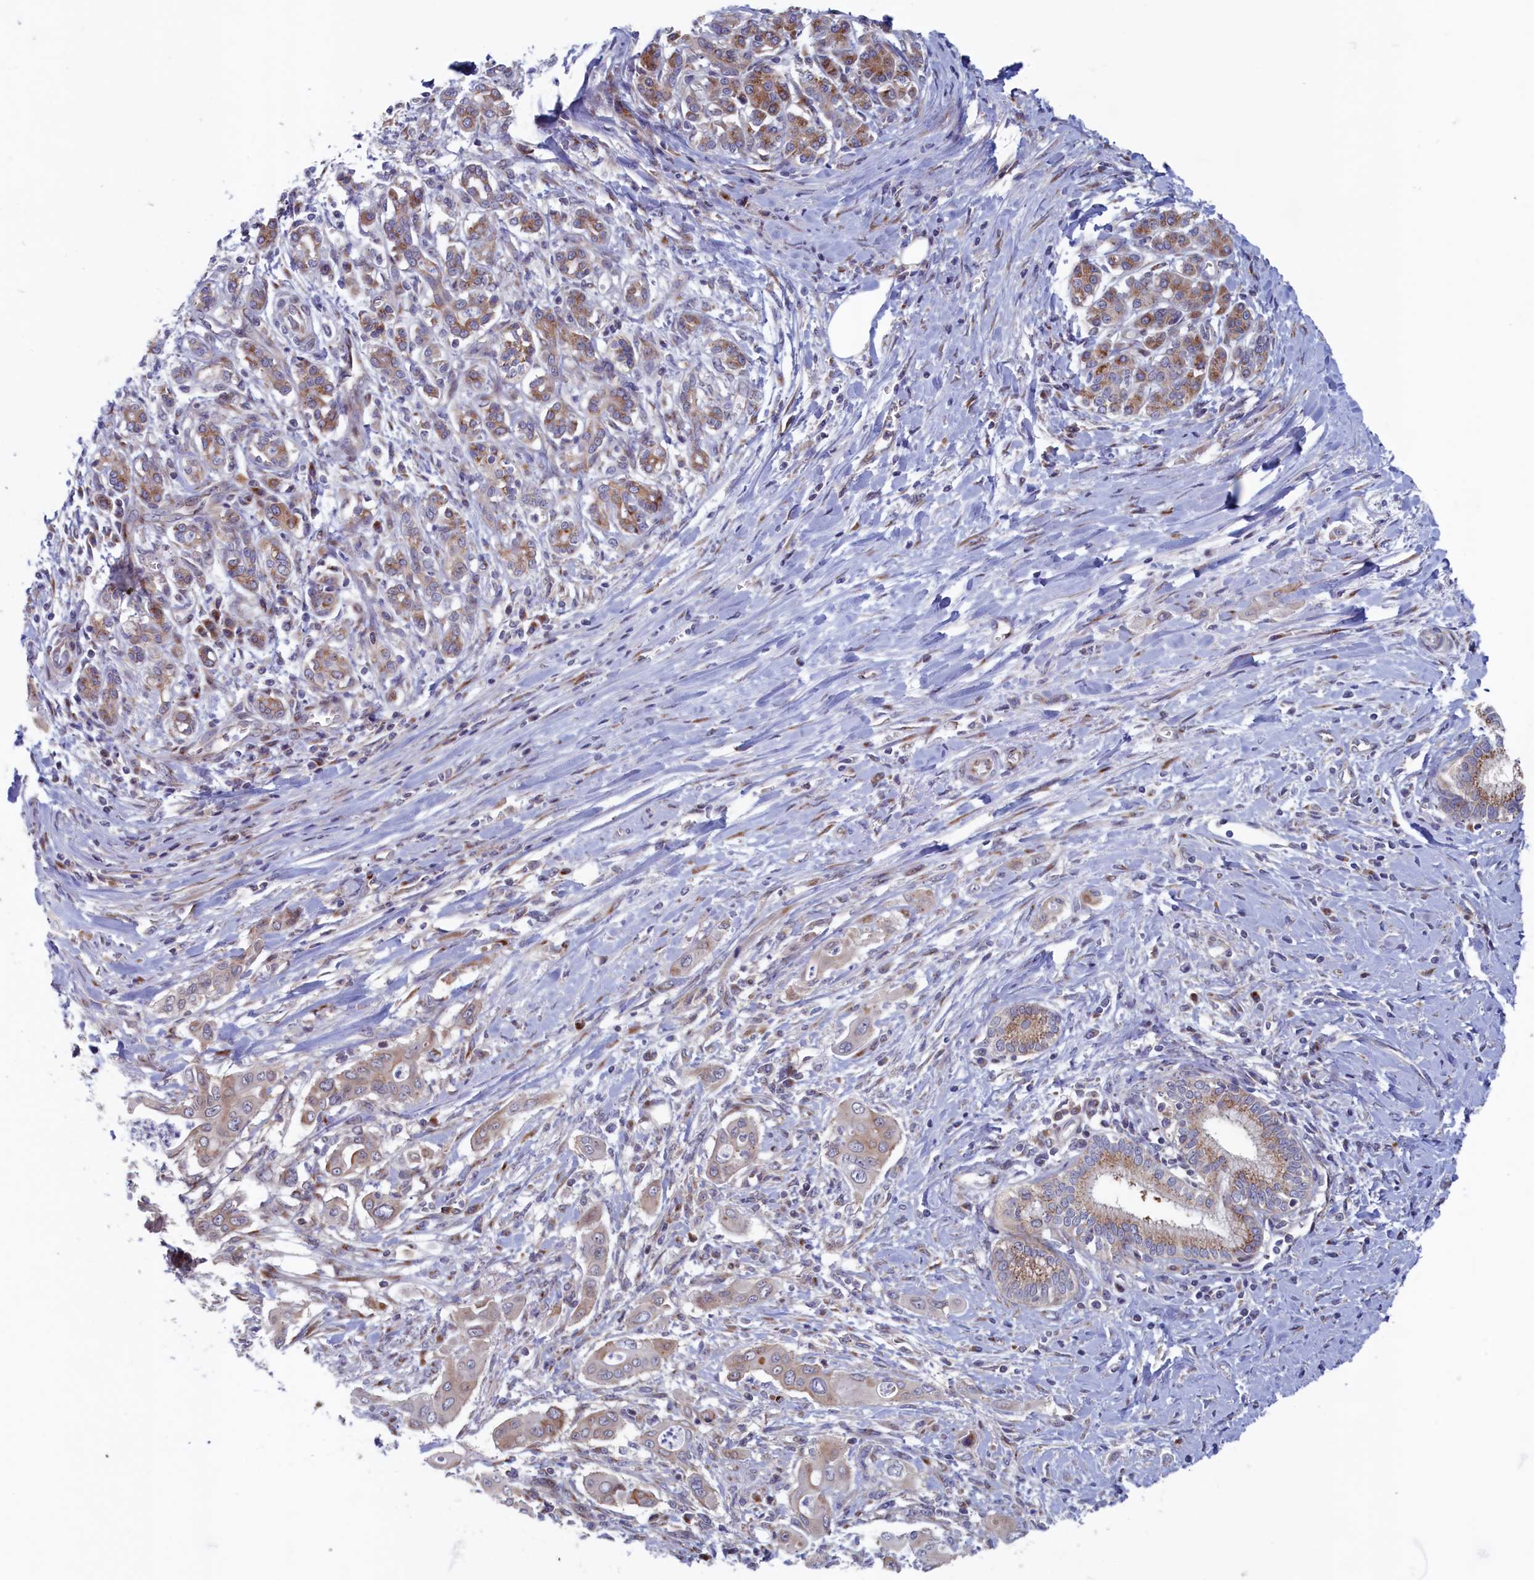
{"staining": {"intensity": "weak", "quantity": "<25%", "location": "cytoplasmic/membranous"}, "tissue": "pancreatic cancer", "cell_type": "Tumor cells", "image_type": "cancer", "snomed": [{"axis": "morphology", "description": "Adenocarcinoma, NOS"}, {"axis": "topography", "description": "Pancreas"}], "caption": "Pancreatic cancer (adenocarcinoma) stained for a protein using immunohistochemistry (IHC) shows no staining tumor cells.", "gene": "MTFMT", "patient": {"sex": "male", "age": 58}}